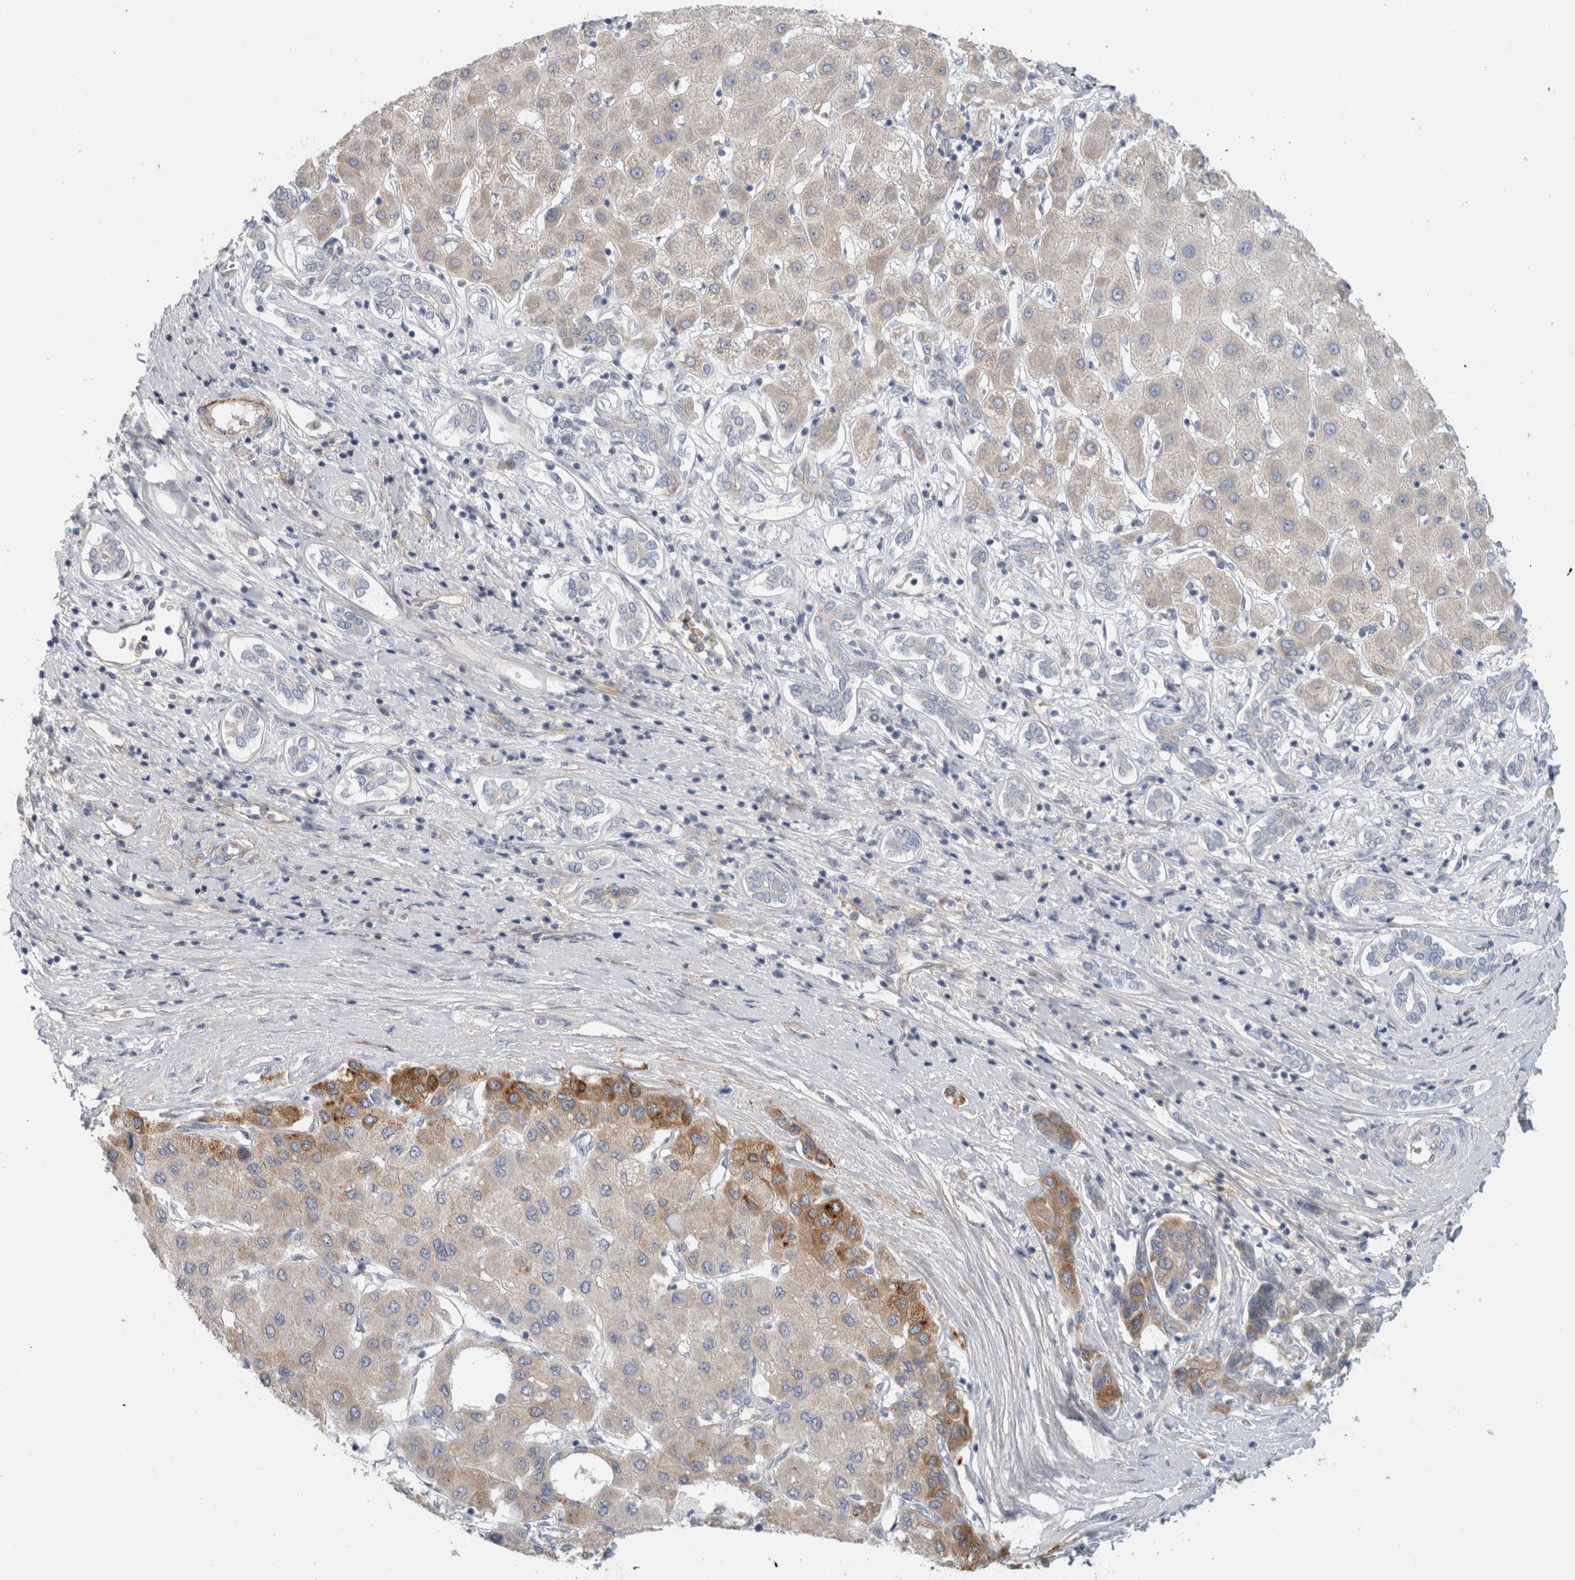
{"staining": {"intensity": "moderate", "quantity": "<25%", "location": "cytoplasmic/membranous"}, "tissue": "liver cancer", "cell_type": "Tumor cells", "image_type": "cancer", "snomed": [{"axis": "morphology", "description": "Carcinoma, Hepatocellular, NOS"}, {"axis": "topography", "description": "Liver"}], "caption": "Tumor cells demonstrate low levels of moderate cytoplasmic/membranous expression in approximately <25% of cells in human liver hepatocellular carcinoma.", "gene": "CD55", "patient": {"sex": "male", "age": 65}}